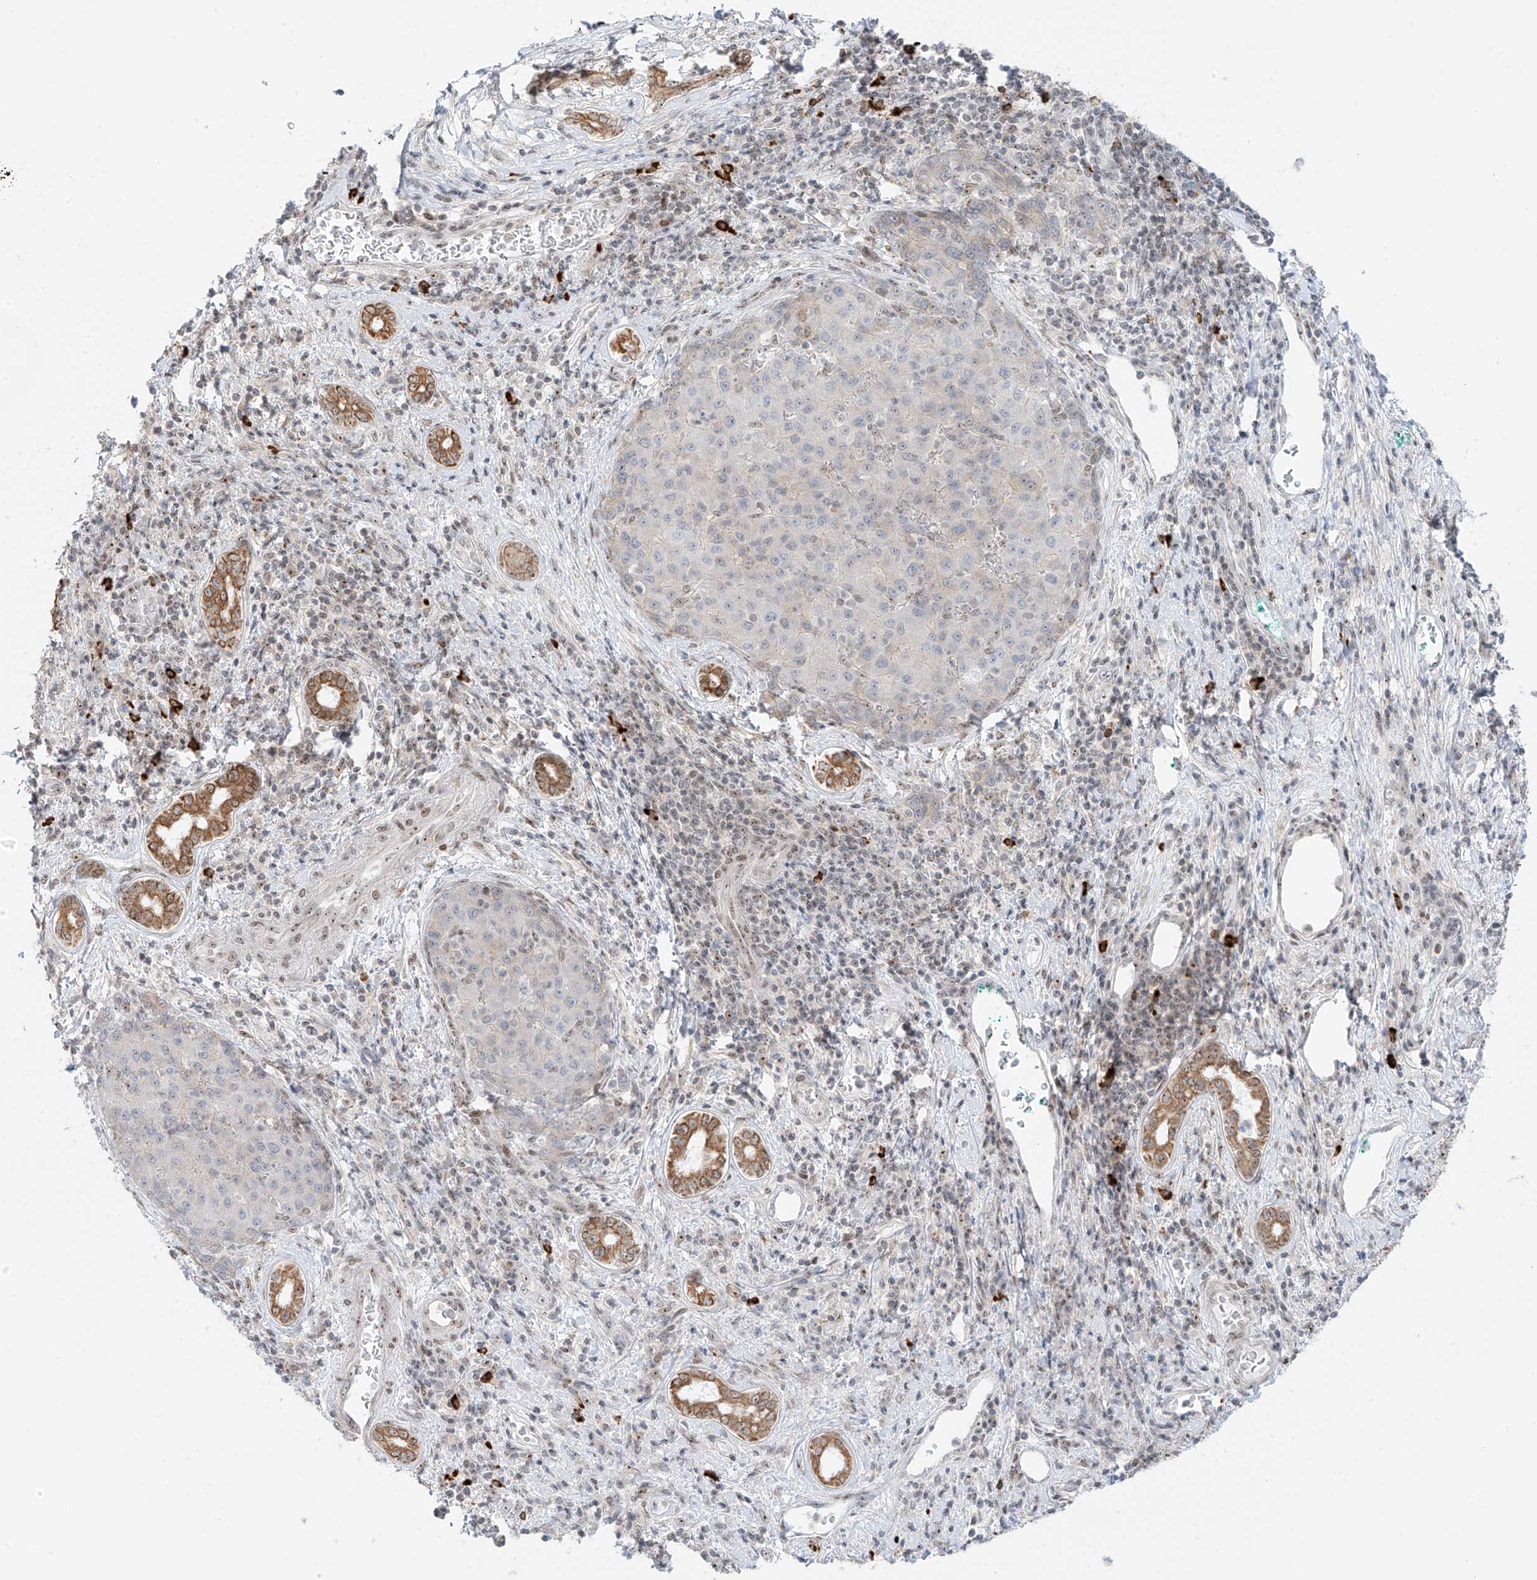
{"staining": {"intensity": "negative", "quantity": "none", "location": "none"}, "tissue": "liver cancer", "cell_type": "Tumor cells", "image_type": "cancer", "snomed": [{"axis": "morphology", "description": "Carcinoma, Hepatocellular, NOS"}, {"axis": "topography", "description": "Liver"}], "caption": "There is no significant staining in tumor cells of hepatocellular carcinoma (liver).", "gene": "ZNF512", "patient": {"sex": "male", "age": 65}}